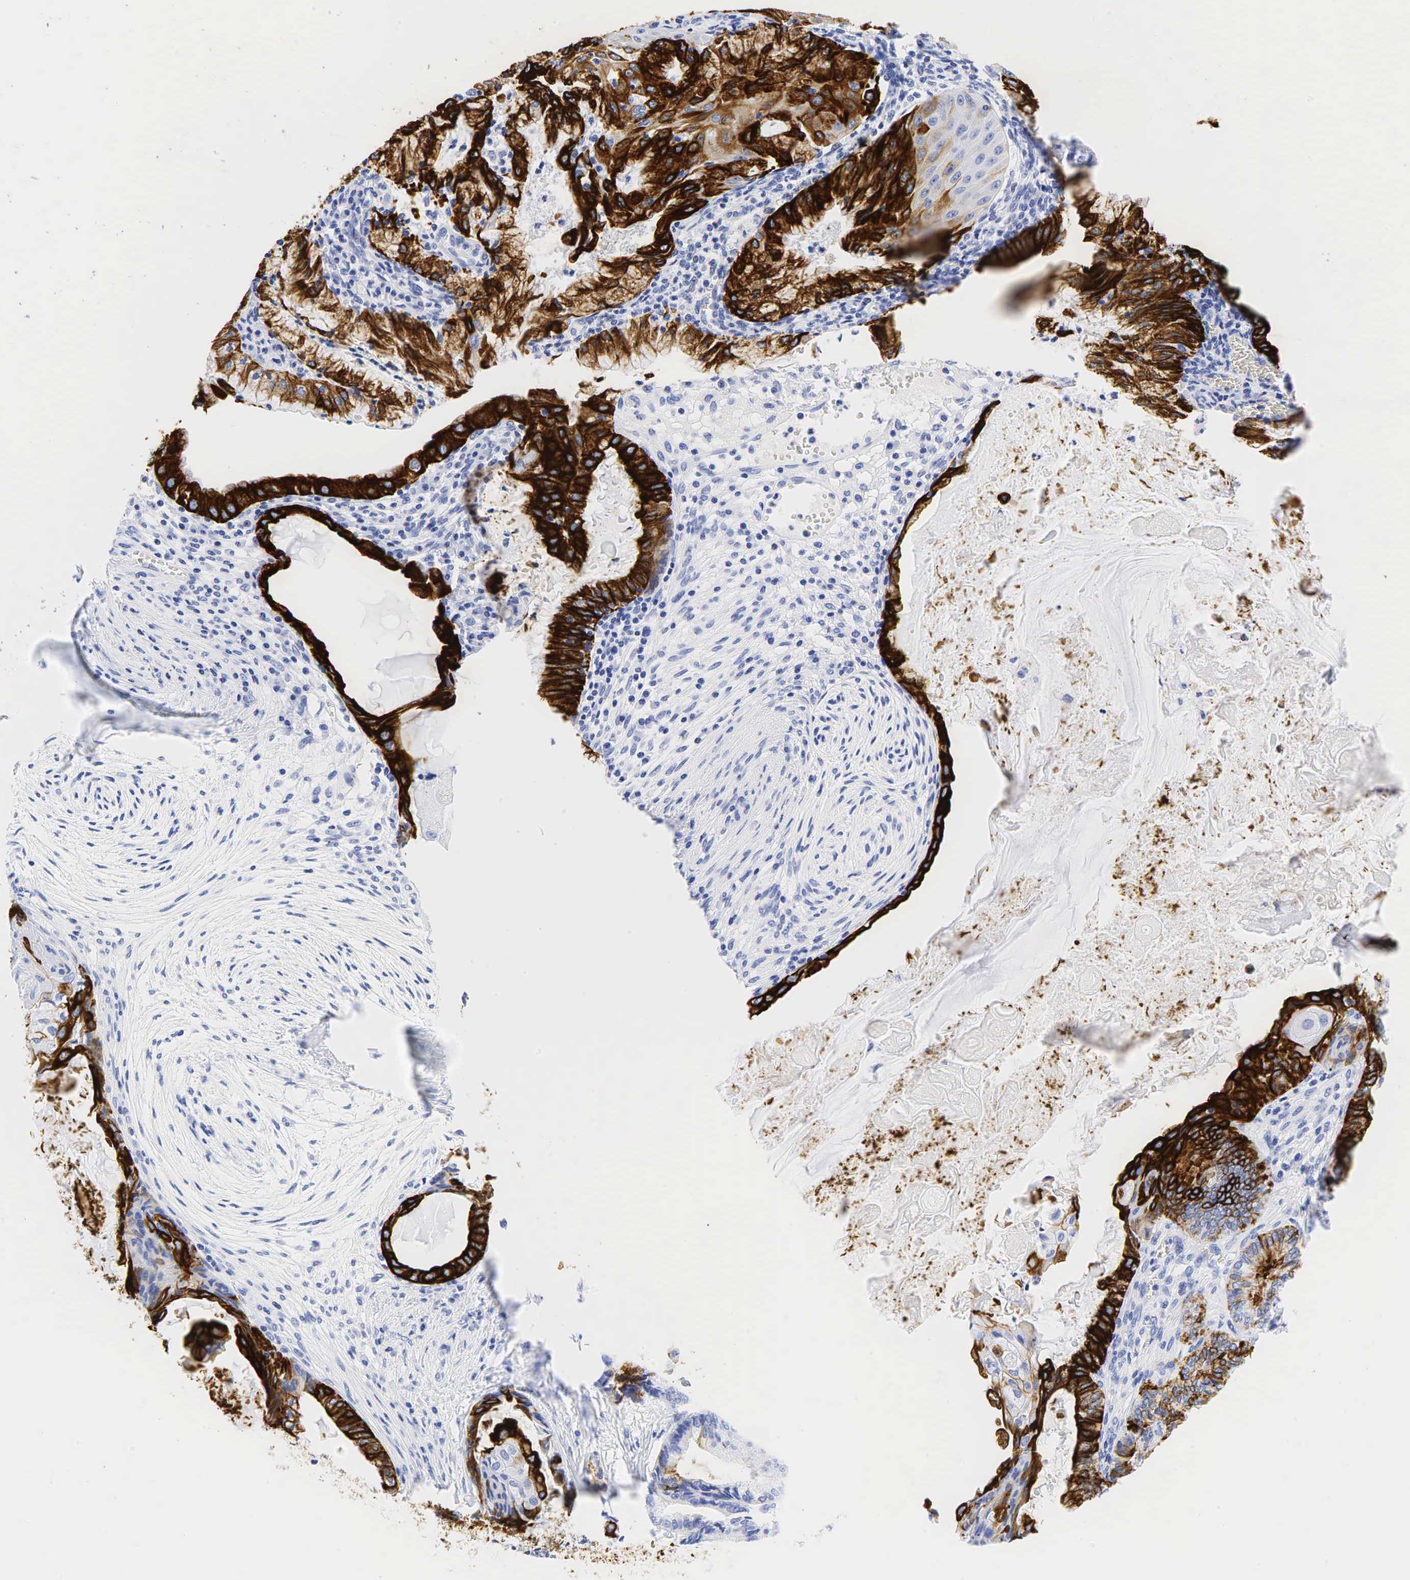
{"staining": {"intensity": "strong", "quantity": ">75%", "location": "cytoplasmic/membranous"}, "tissue": "endometrial cancer", "cell_type": "Tumor cells", "image_type": "cancer", "snomed": [{"axis": "morphology", "description": "Adenocarcinoma, NOS"}, {"axis": "topography", "description": "Endometrium"}], "caption": "Immunohistochemical staining of human endometrial cancer (adenocarcinoma) demonstrates high levels of strong cytoplasmic/membranous protein expression in approximately >75% of tumor cells.", "gene": "KRT7", "patient": {"sex": "female", "age": 79}}